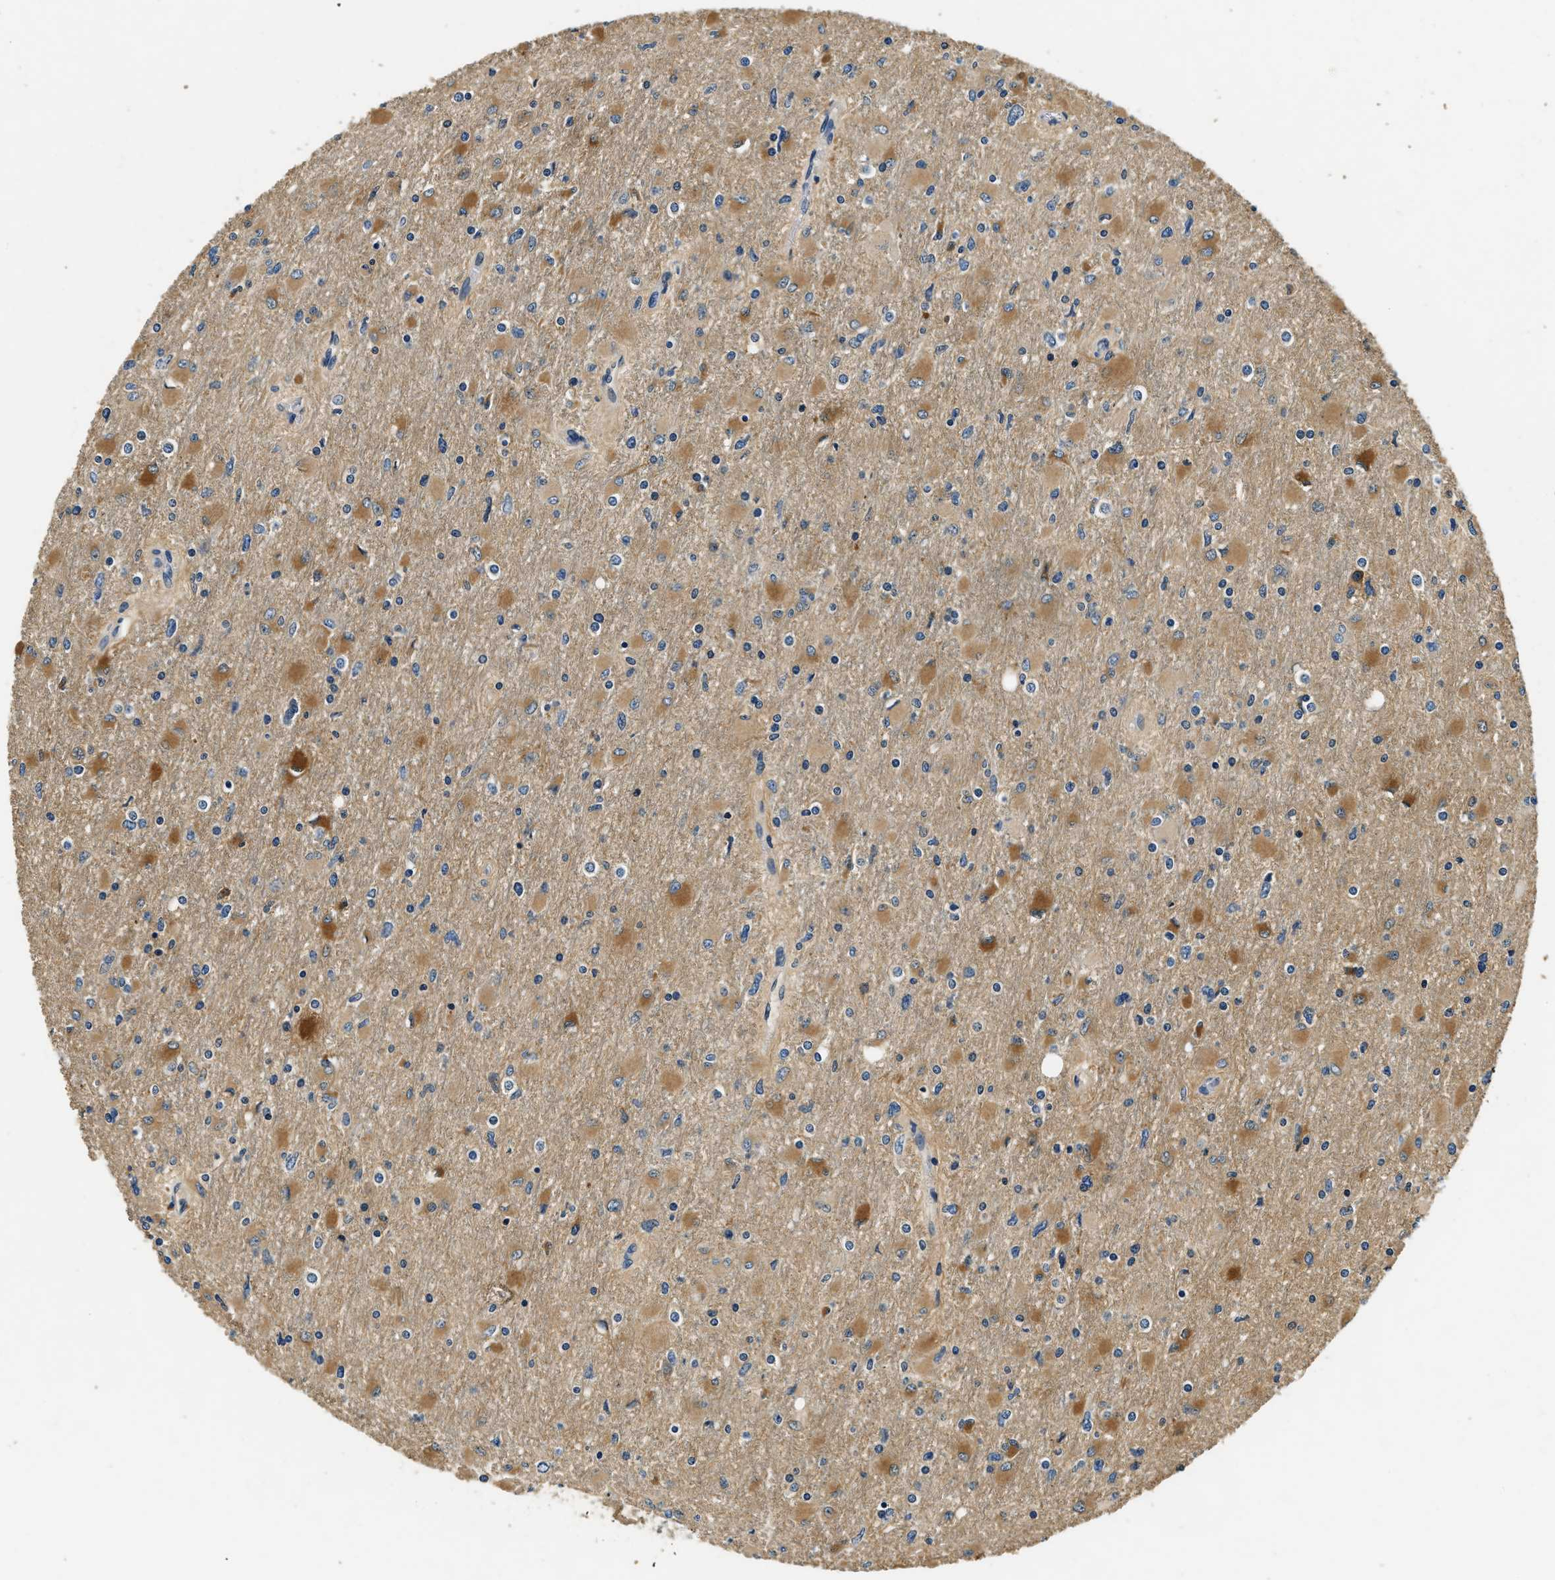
{"staining": {"intensity": "moderate", "quantity": "25%-75%", "location": "cytoplasmic/membranous"}, "tissue": "glioma", "cell_type": "Tumor cells", "image_type": "cancer", "snomed": [{"axis": "morphology", "description": "Glioma, malignant, High grade"}, {"axis": "topography", "description": "Cerebral cortex"}], "caption": "A photomicrograph of glioma stained for a protein exhibits moderate cytoplasmic/membranous brown staining in tumor cells.", "gene": "RESF1", "patient": {"sex": "female", "age": 36}}